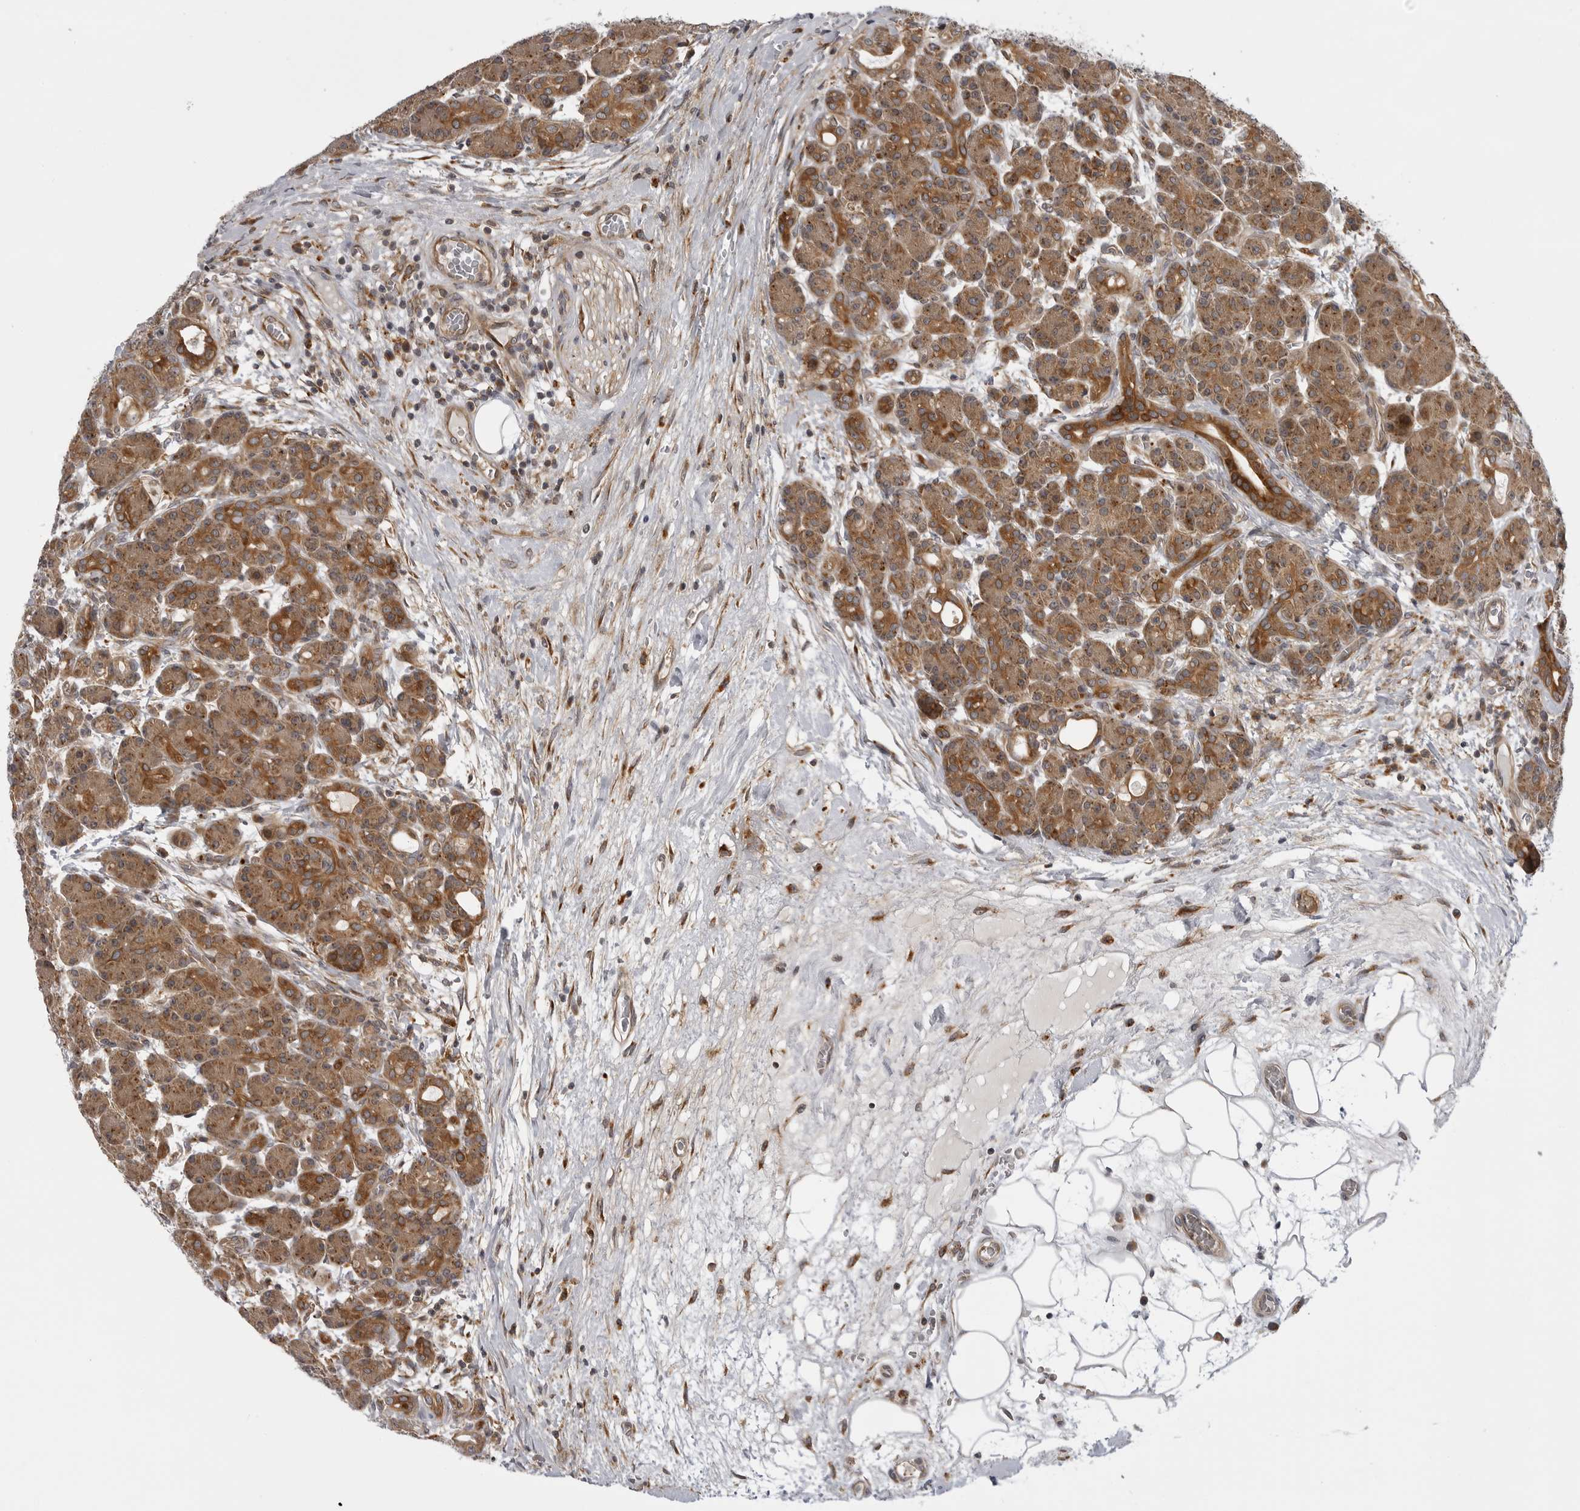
{"staining": {"intensity": "moderate", "quantity": ">75%", "location": "cytoplasmic/membranous"}, "tissue": "pancreas", "cell_type": "Exocrine glandular cells", "image_type": "normal", "snomed": [{"axis": "morphology", "description": "Normal tissue, NOS"}, {"axis": "topography", "description": "Pancreas"}], "caption": "Protein expression analysis of normal human pancreas reveals moderate cytoplasmic/membranous positivity in approximately >75% of exocrine glandular cells.", "gene": "LRRC45", "patient": {"sex": "male", "age": 63}}